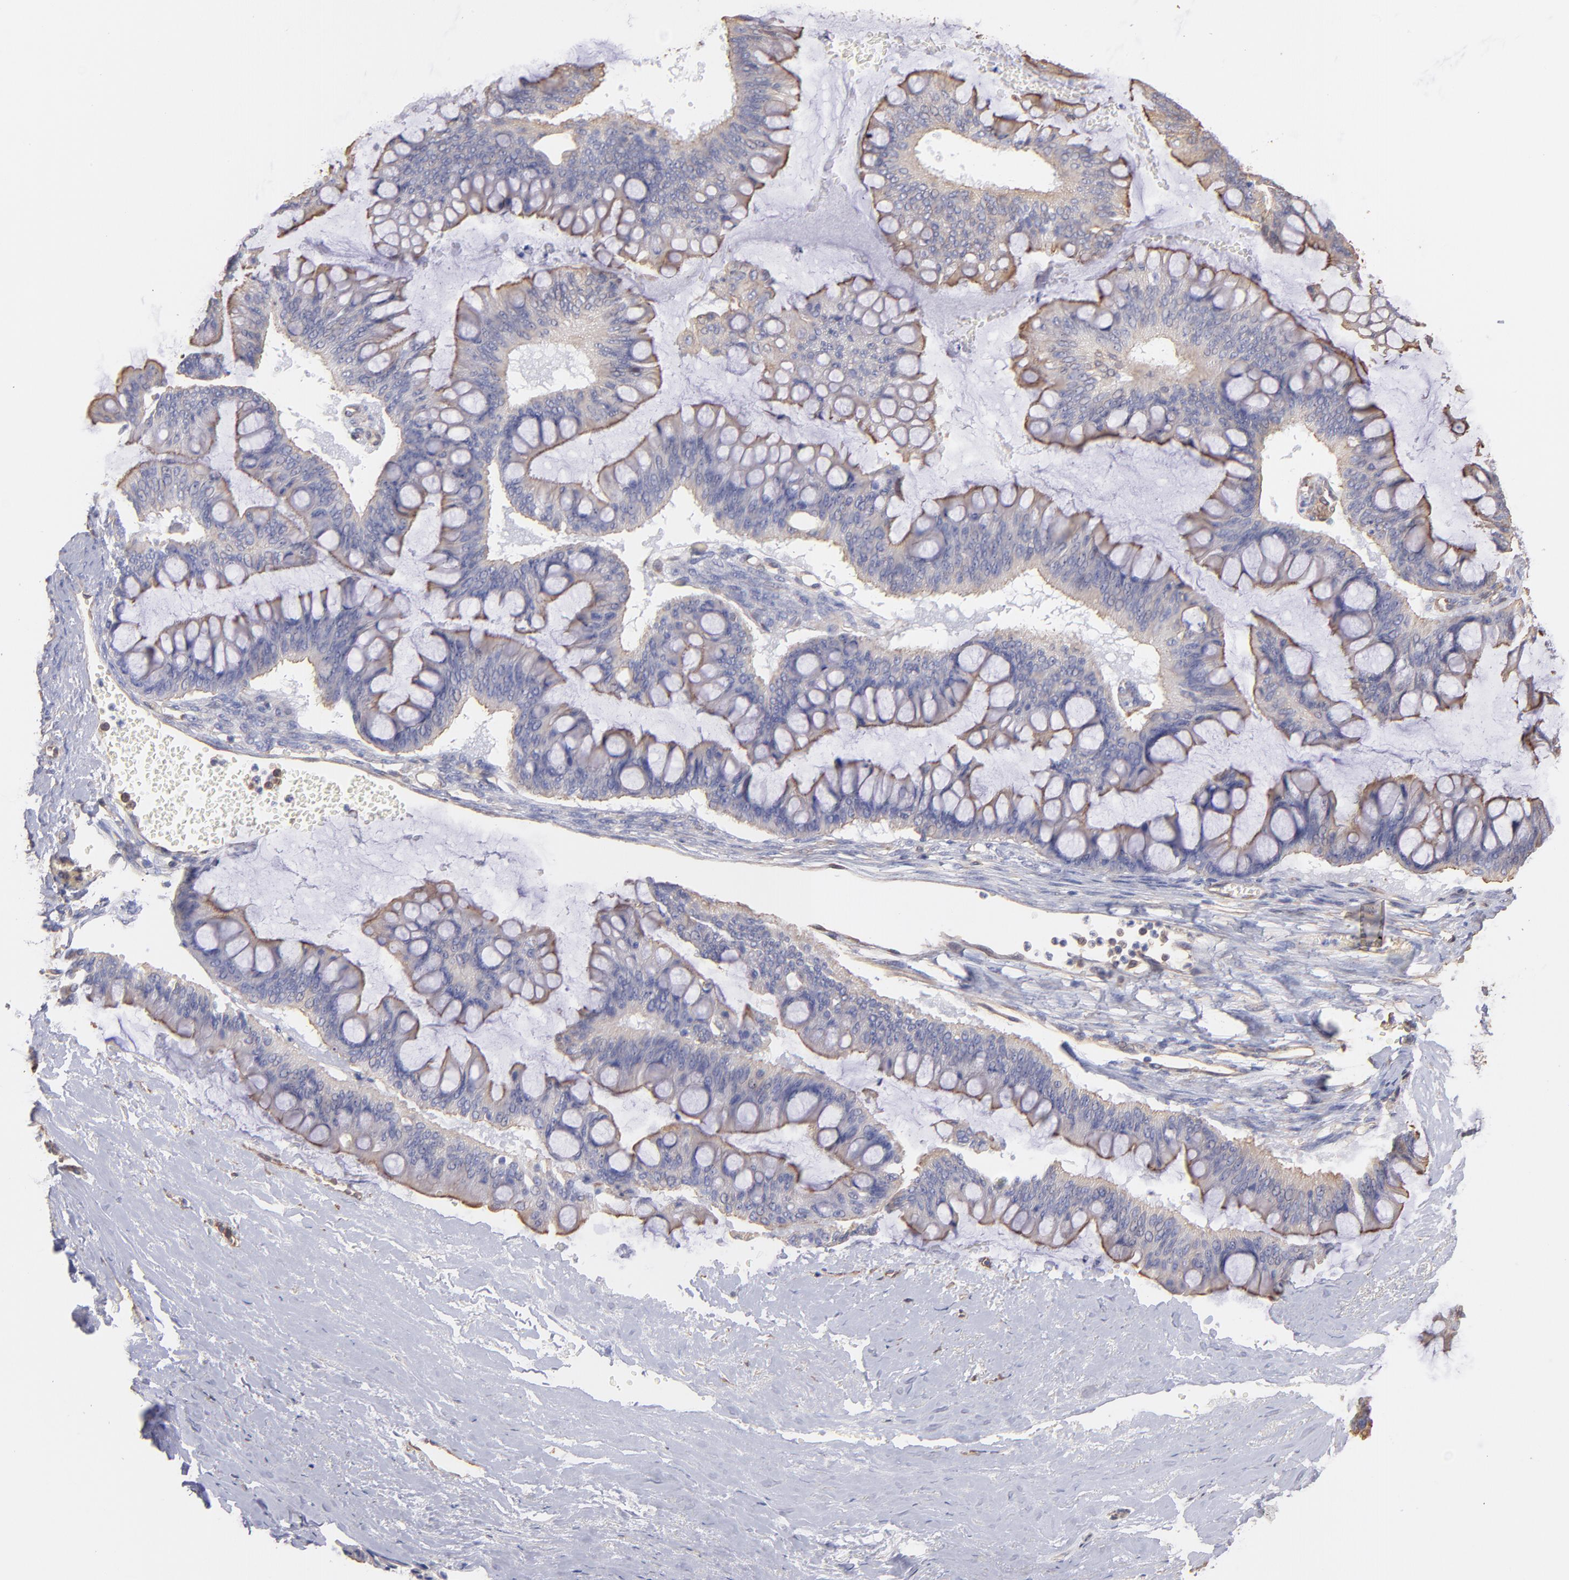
{"staining": {"intensity": "moderate", "quantity": ">75%", "location": "cytoplasmic/membranous"}, "tissue": "ovarian cancer", "cell_type": "Tumor cells", "image_type": "cancer", "snomed": [{"axis": "morphology", "description": "Cystadenocarcinoma, mucinous, NOS"}, {"axis": "topography", "description": "Ovary"}], "caption": "Immunohistochemical staining of ovarian cancer demonstrates medium levels of moderate cytoplasmic/membranous protein positivity in about >75% of tumor cells. The protein is shown in brown color, while the nuclei are stained blue.", "gene": "PLEC", "patient": {"sex": "female", "age": 73}}